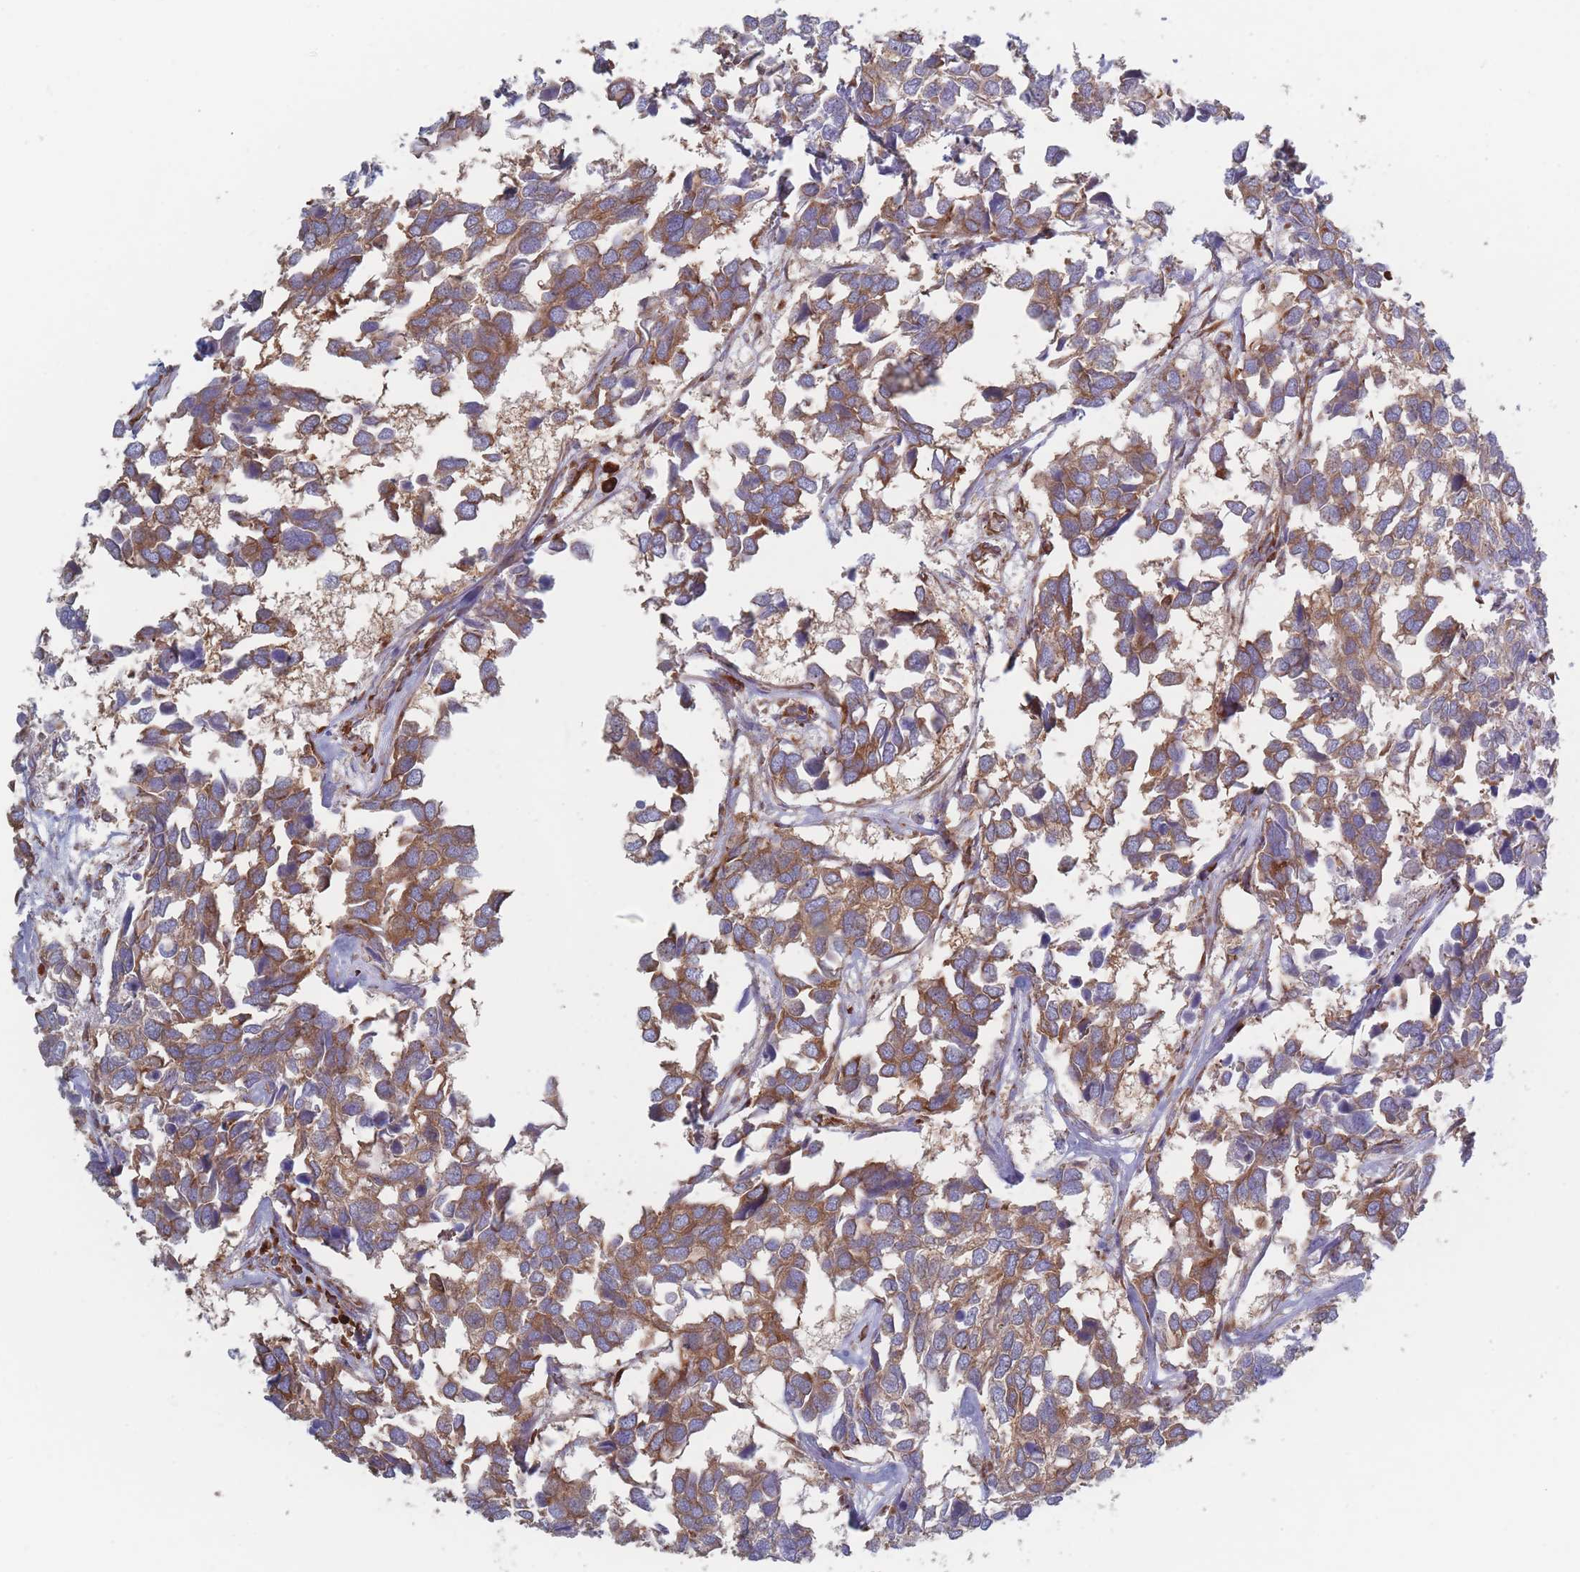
{"staining": {"intensity": "moderate", "quantity": ">75%", "location": "cytoplasmic/membranous"}, "tissue": "breast cancer", "cell_type": "Tumor cells", "image_type": "cancer", "snomed": [{"axis": "morphology", "description": "Duct carcinoma"}, {"axis": "topography", "description": "Breast"}], "caption": "A histopathology image showing moderate cytoplasmic/membranous staining in about >75% of tumor cells in breast cancer, as visualized by brown immunohistochemical staining.", "gene": "EEF1B2", "patient": {"sex": "female", "age": 83}}